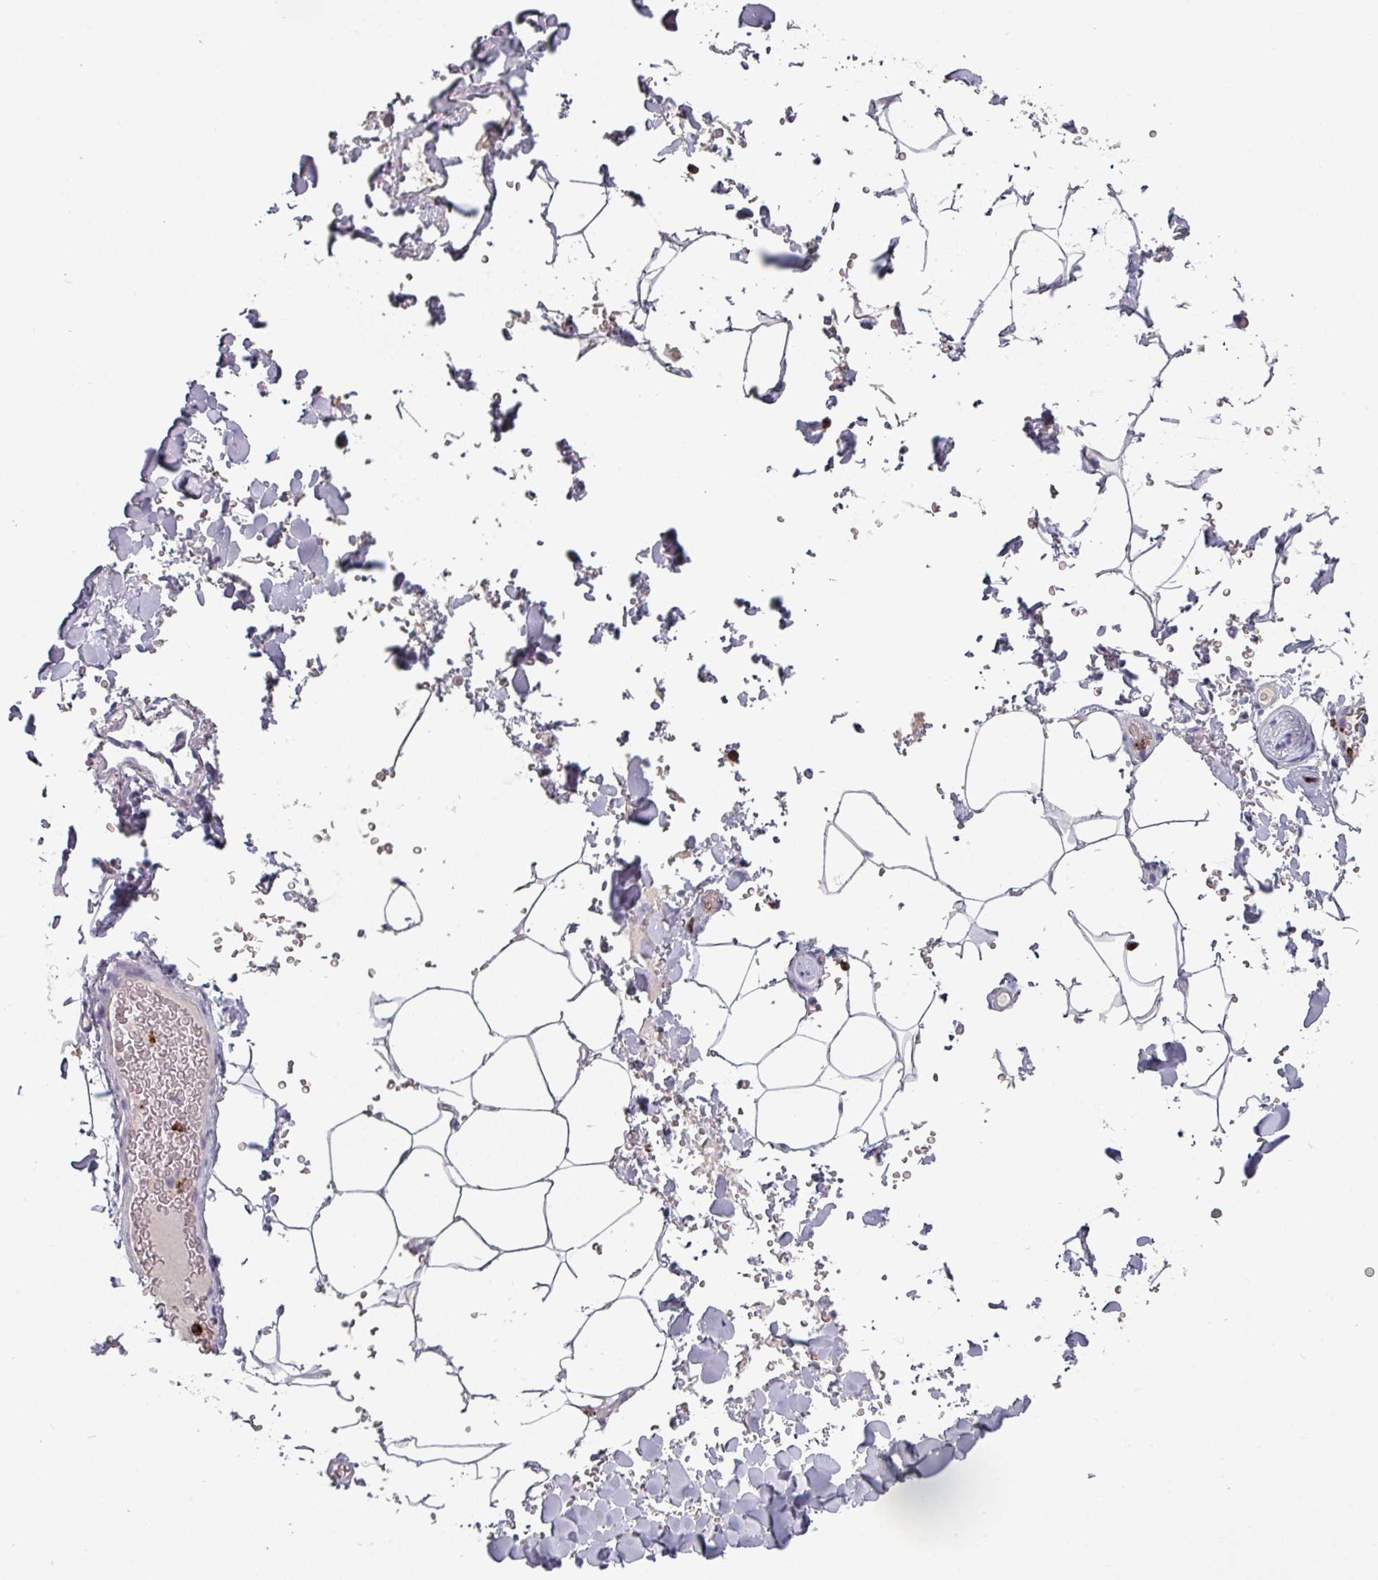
{"staining": {"intensity": "negative", "quantity": "none", "location": "none"}, "tissue": "adipose tissue", "cell_type": "Adipocytes", "image_type": "normal", "snomed": [{"axis": "morphology", "description": "Normal tissue, NOS"}, {"axis": "topography", "description": "Rectum"}, {"axis": "topography", "description": "Peripheral nerve tissue"}], "caption": "An immunohistochemistry histopathology image of normal adipose tissue is shown. There is no staining in adipocytes of adipose tissue. (DAB immunohistochemistry (IHC), high magnification).", "gene": "PRAMEF7", "patient": {"sex": "female", "age": 69}}